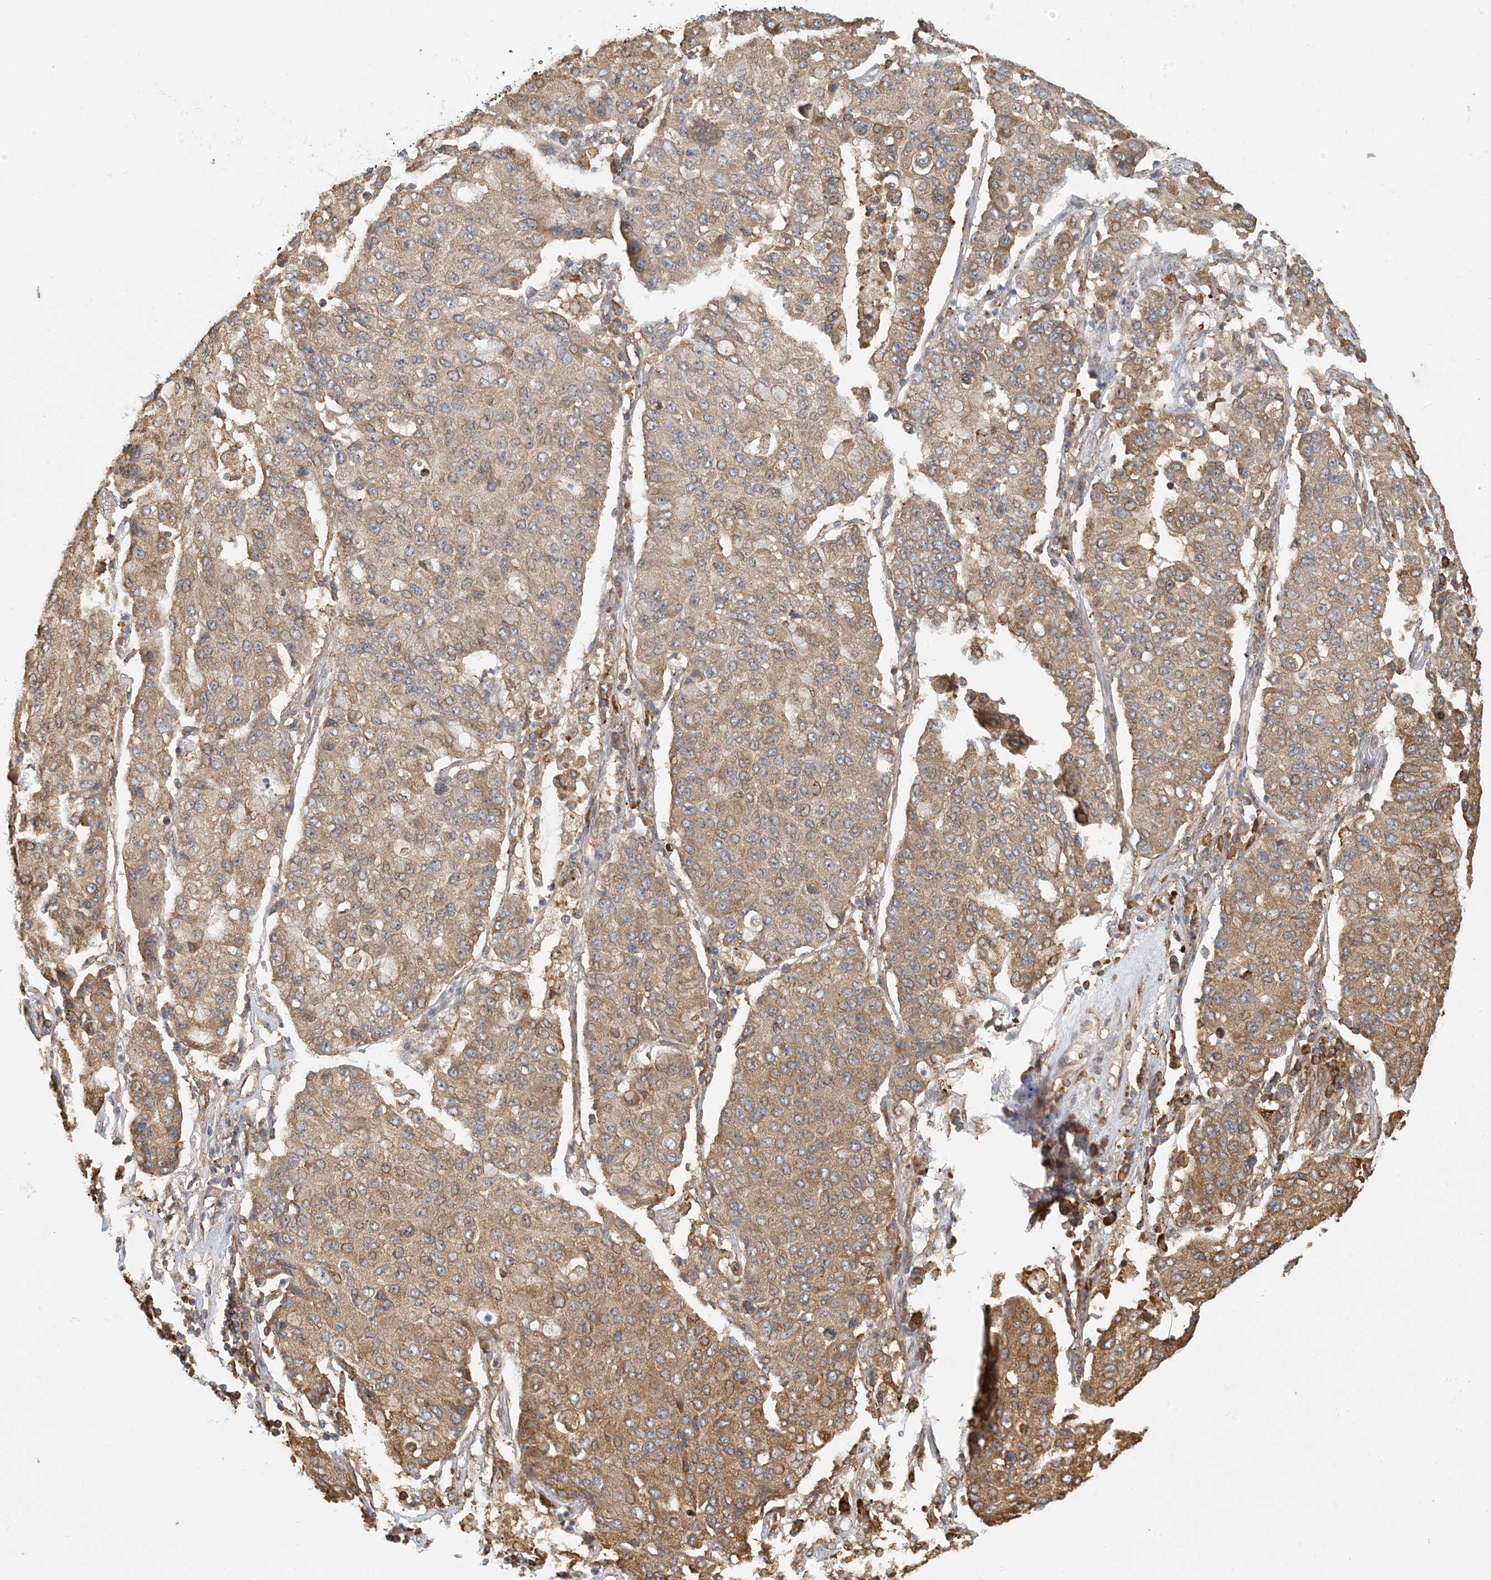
{"staining": {"intensity": "moderate", "quantity": ">75%", "location": "cytoplasmic/membranous"}, "tissue": "lung cancer", "cell_type": "Tumor cells", "image_type": "cancer", "snomed": [{"axis": "morphology", "description": "Squamous cell carcinoma, NOS"}, {"axis": "topography", "description": "Lung"}], "caption": "Brown immunohistochemical staining in lung cancer (squamous cell carcinoma) demonstrates moderate cytoplasmic/membranous expression in about >75% of tumor cells.", "gene": "HNMT", "patient": {"sex": "male", "age": 74}}